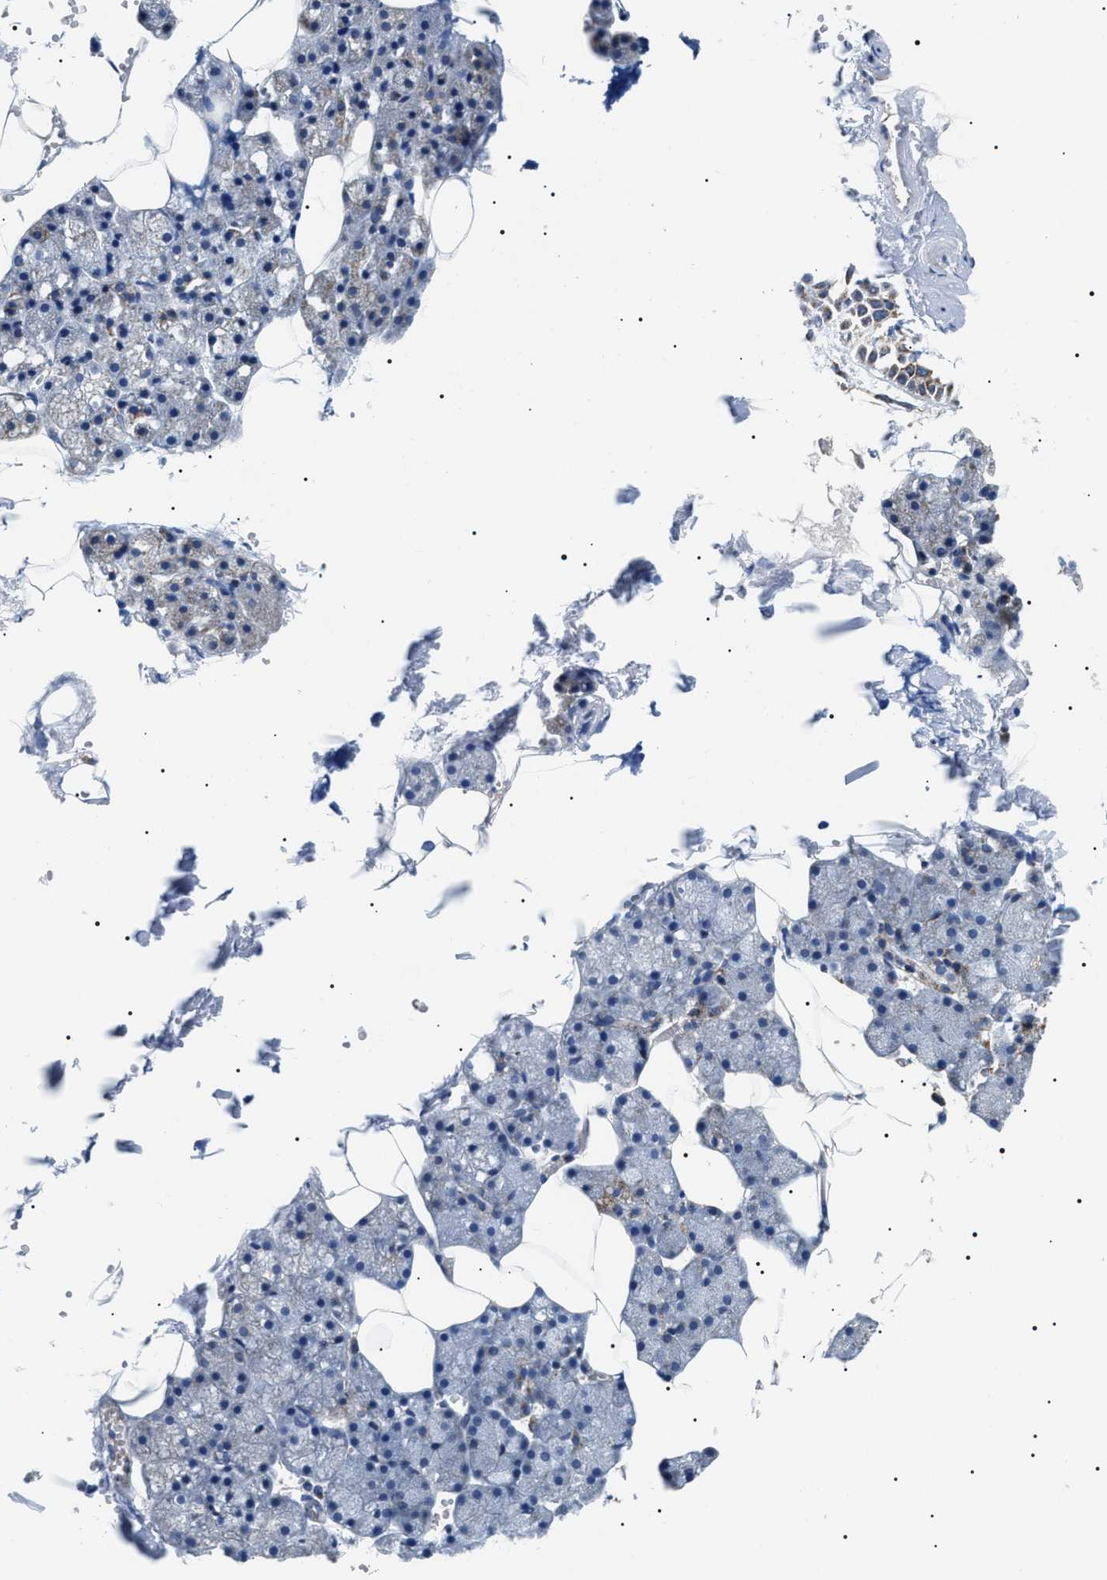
{"staining": {"intensity": "moderate", "quantity": "<25%", "location": "cytoplasmic/membranous"}, "tissue": "salivary gland", "cell_type": "Glandular cells", "image_type": "normal", "snomed": [{"axis": "morphology", "description": "Normal tissue, NOS"}, {"axis": "topography", "description": "Salivary gland"}], "caption": "About <25% of glandular cells in benign salivary gland reveal moderate cytoplasmic/membranous protein positivity as visualized by brown immunohistochemical staining.", "gene": "OXSM", "patient": {"sex": "male", "age": 62}}